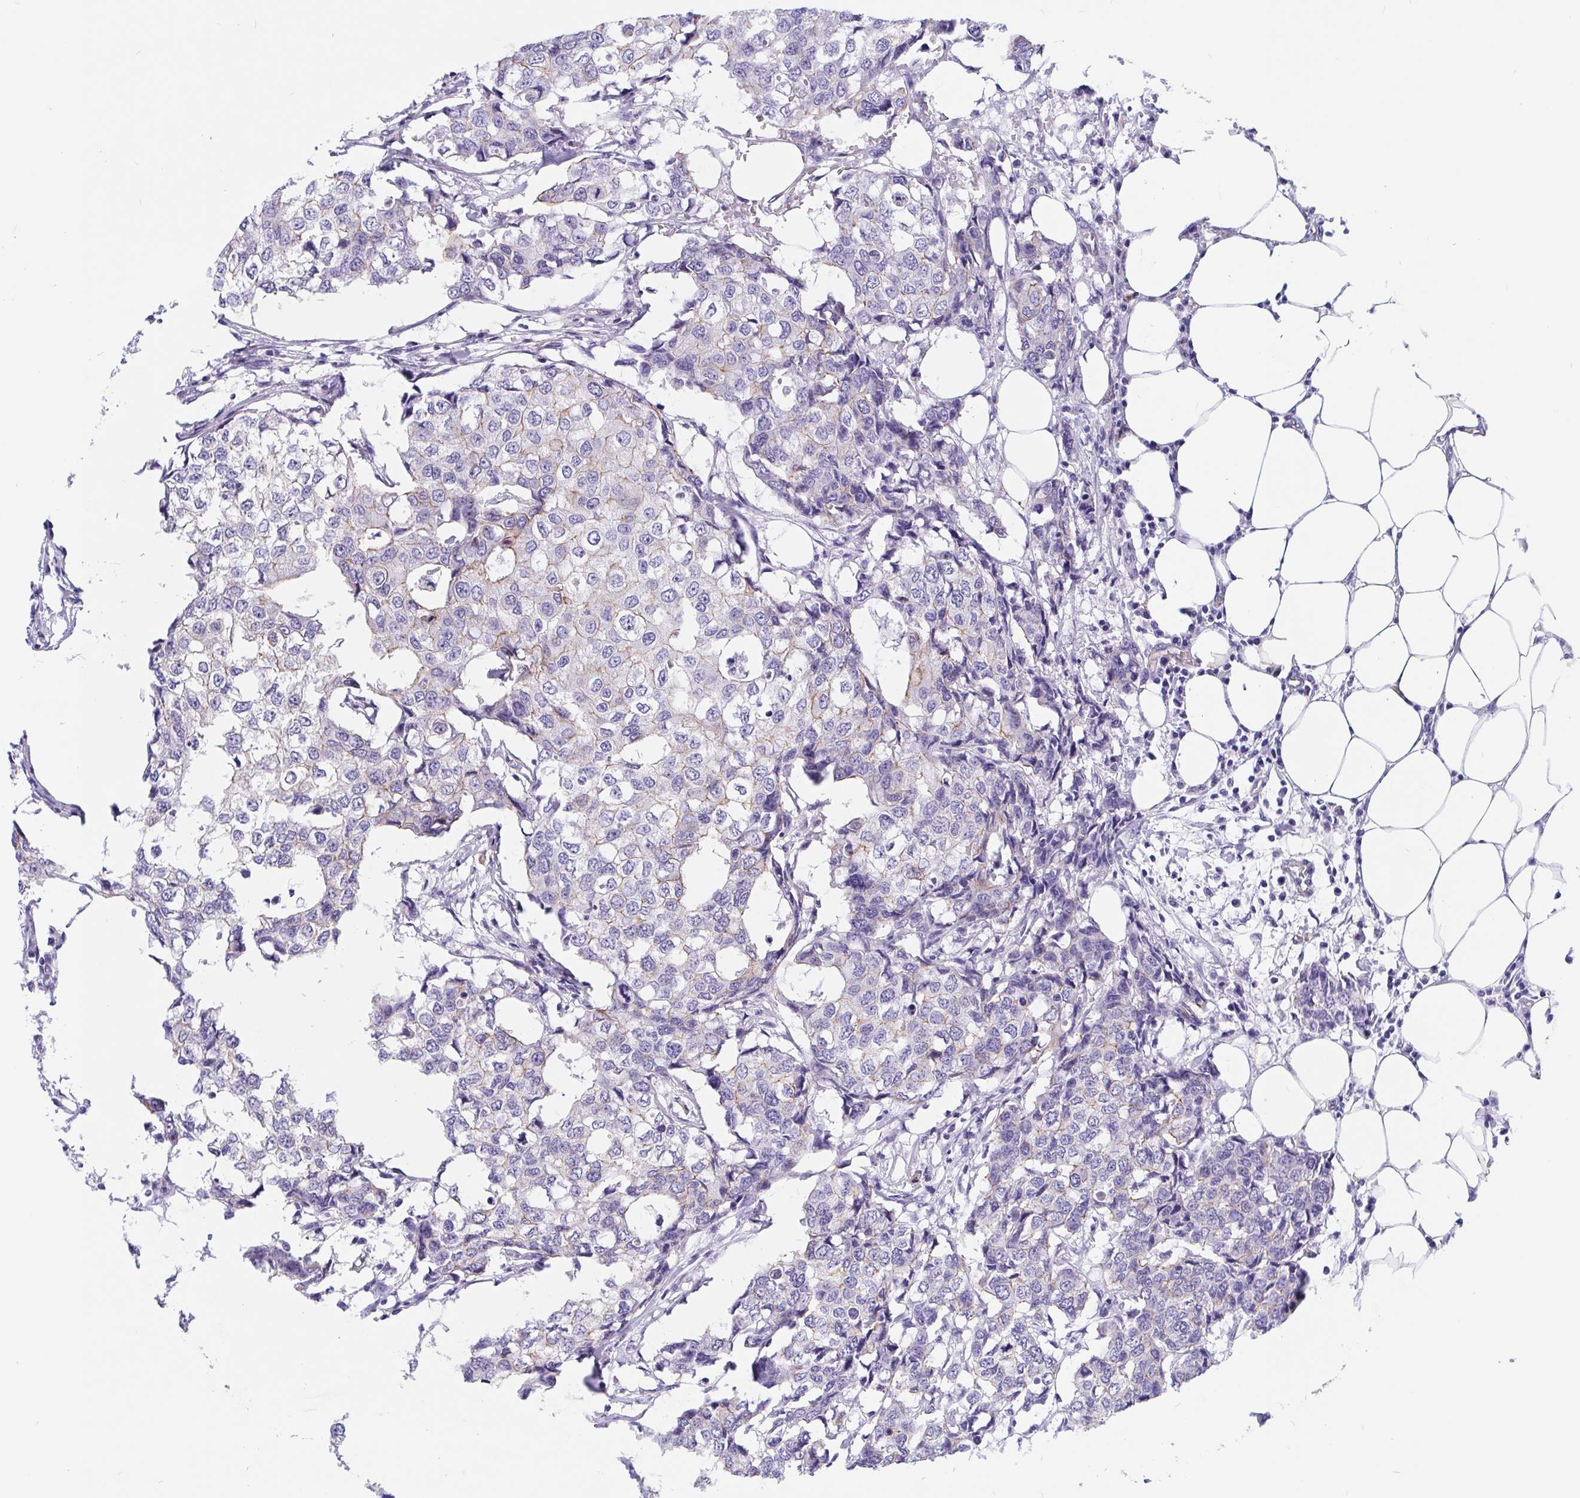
{"staining": {"intensity": "negative", "quantity": "none", "location": "none"}, "tissue": "breast cancer", "cell_type": "Tumor cells", "image_type": "cancer", "snomed": [{"axis": "morphology", "description": "Duct carcinoma"}, {"axis": "topography", "description": "Breast"}], "caption": "IHC photomicrograph of breast invasive ductal carcinoma stained for a protein (brown), which shows no positivity in tumor cells.", "gene": "LIMCH1", "patient": {"sex": "female", "age": 27}}